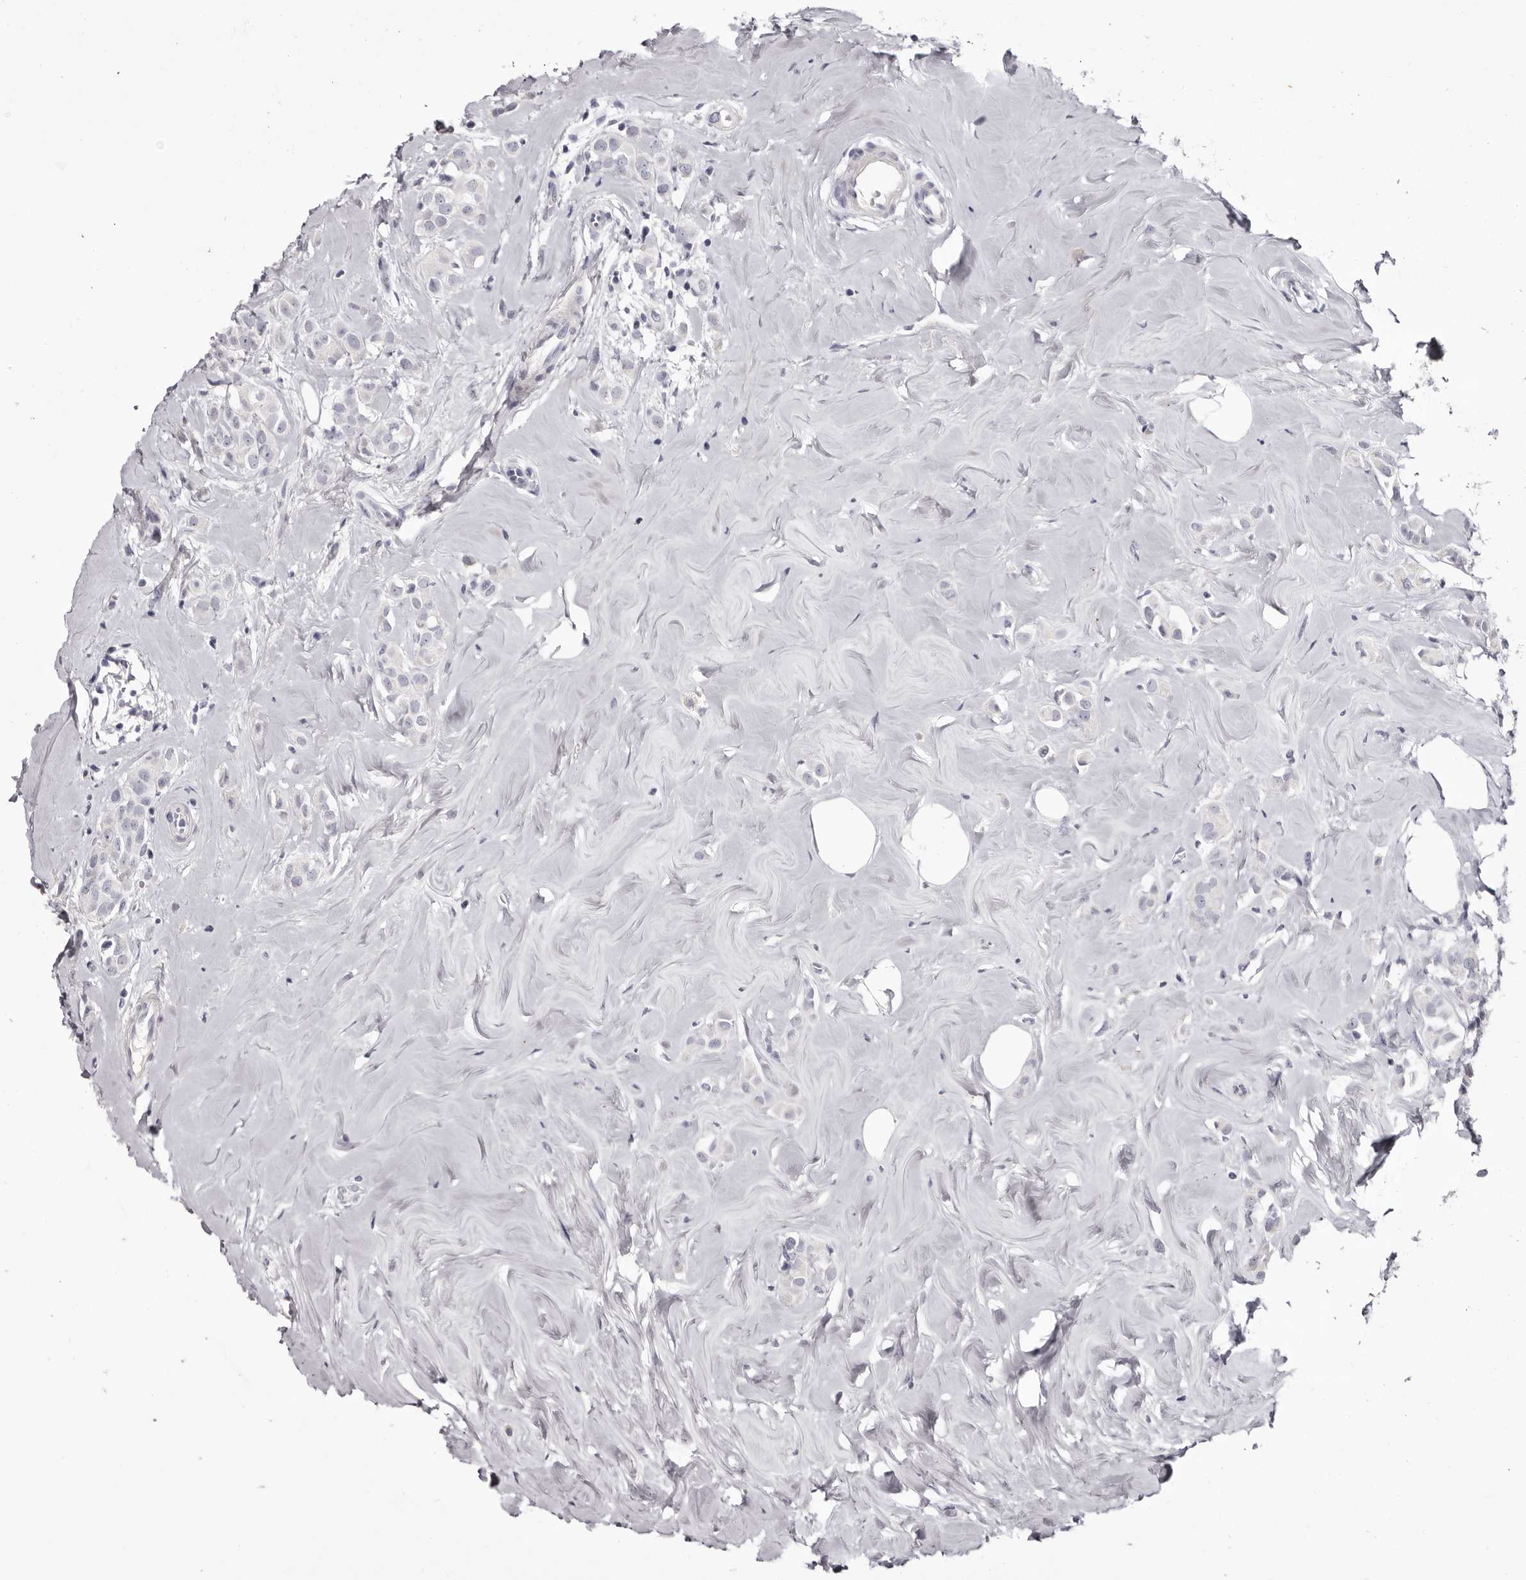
{"staining": {"intensity": "negative", "quantity": "none", "location": "none"}, "tissue": "breast cancer", "cell_type": "Tumor cells", "image_type": "cancer", "snomed": [{"axis": "morphology", "description": "Lobular carcinoma"}, {"axis": "topography", "description": "Breast"}], "caption": "Immunohistochemistry (IHC) histopathology image of breast lobular carcinoma stained for a protein (brown), which reveals no positivity in tumor cells.", "gene": "CA6", "patient": {"sex": "female", "age": 47}}